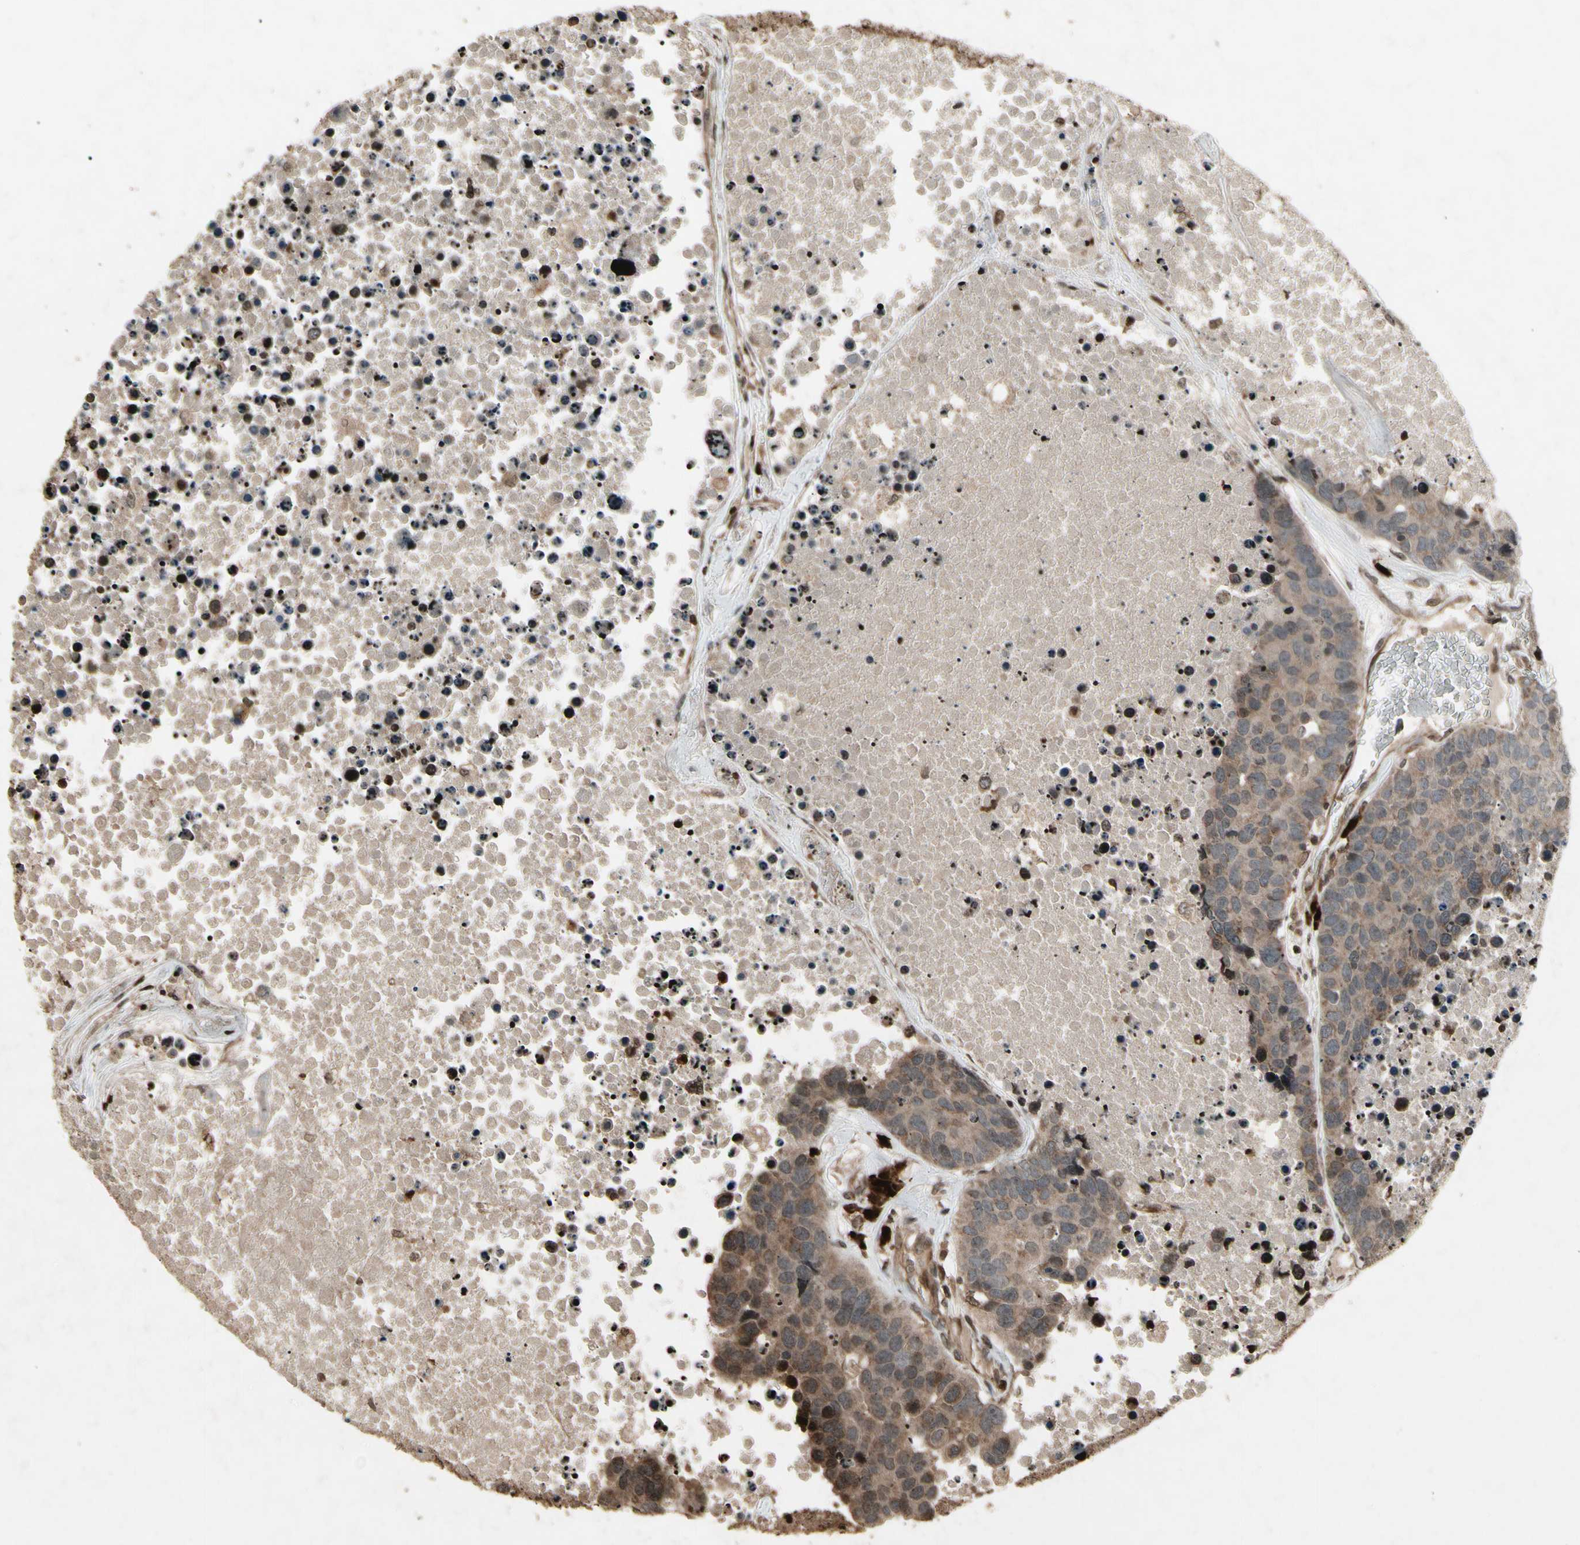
{"staining": {"intensity": "moderate", "quantity": ">75%", "location": "cytoplasmic/membranous"}, "tissue": "carcinoid", "cell_type": "Tumor cells", "image_type": "cancer", "snomed": [{"axis": "morphology", "description": "Carcinoid, malignant, NOS"}, {"axis": "topography", "description": "Lung"}], "caption": "Immunohistochemistry (DAB) staining of human carcinoid demonstrates moderate cytoplasmic/membranous protein positivity in approximately >75% of tumor cells.", "gene": "GLRX", "patient": {"sex": "male", "age": 60}}